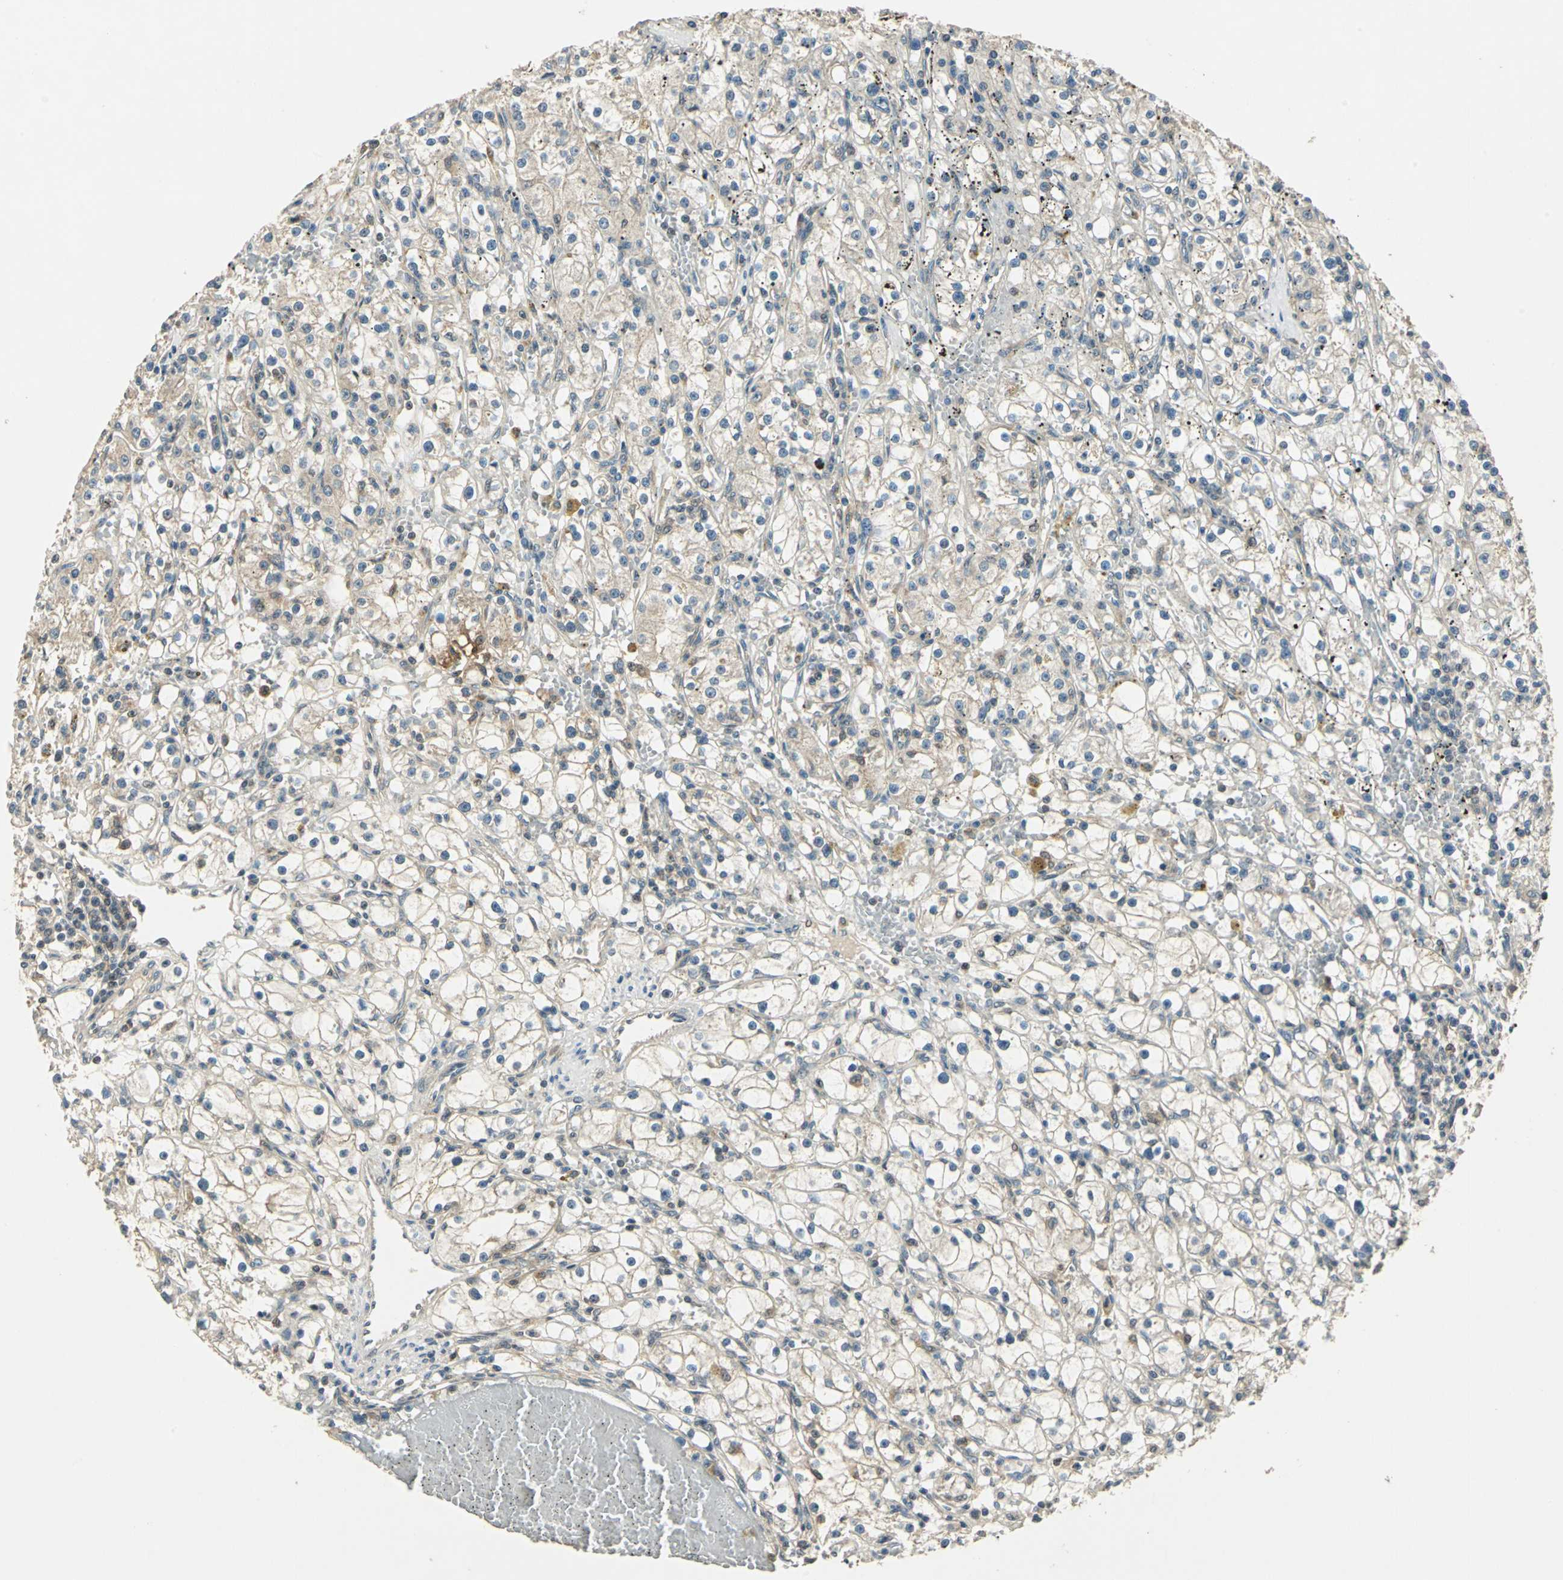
{"staining": {"intensity": "negative", "quantity": "none", "location": "none"}, "tissue": "renal cancer", "cell_type": "Tumor cells", "image_type": "cancer", "snomed": [{"axis": "morphology", "description": "Adenocarcinoma, NOS"}, {"axis": "topography", "description": "Kidney"}], "caption": "A high-resolution micrograph shows immunohistochemistry staining of adenocarcinoma (renal), which reveals no significant positivity in tumor cells.", "gene": "AHSA1", "patient": {"sex": "male", "age": 56}}